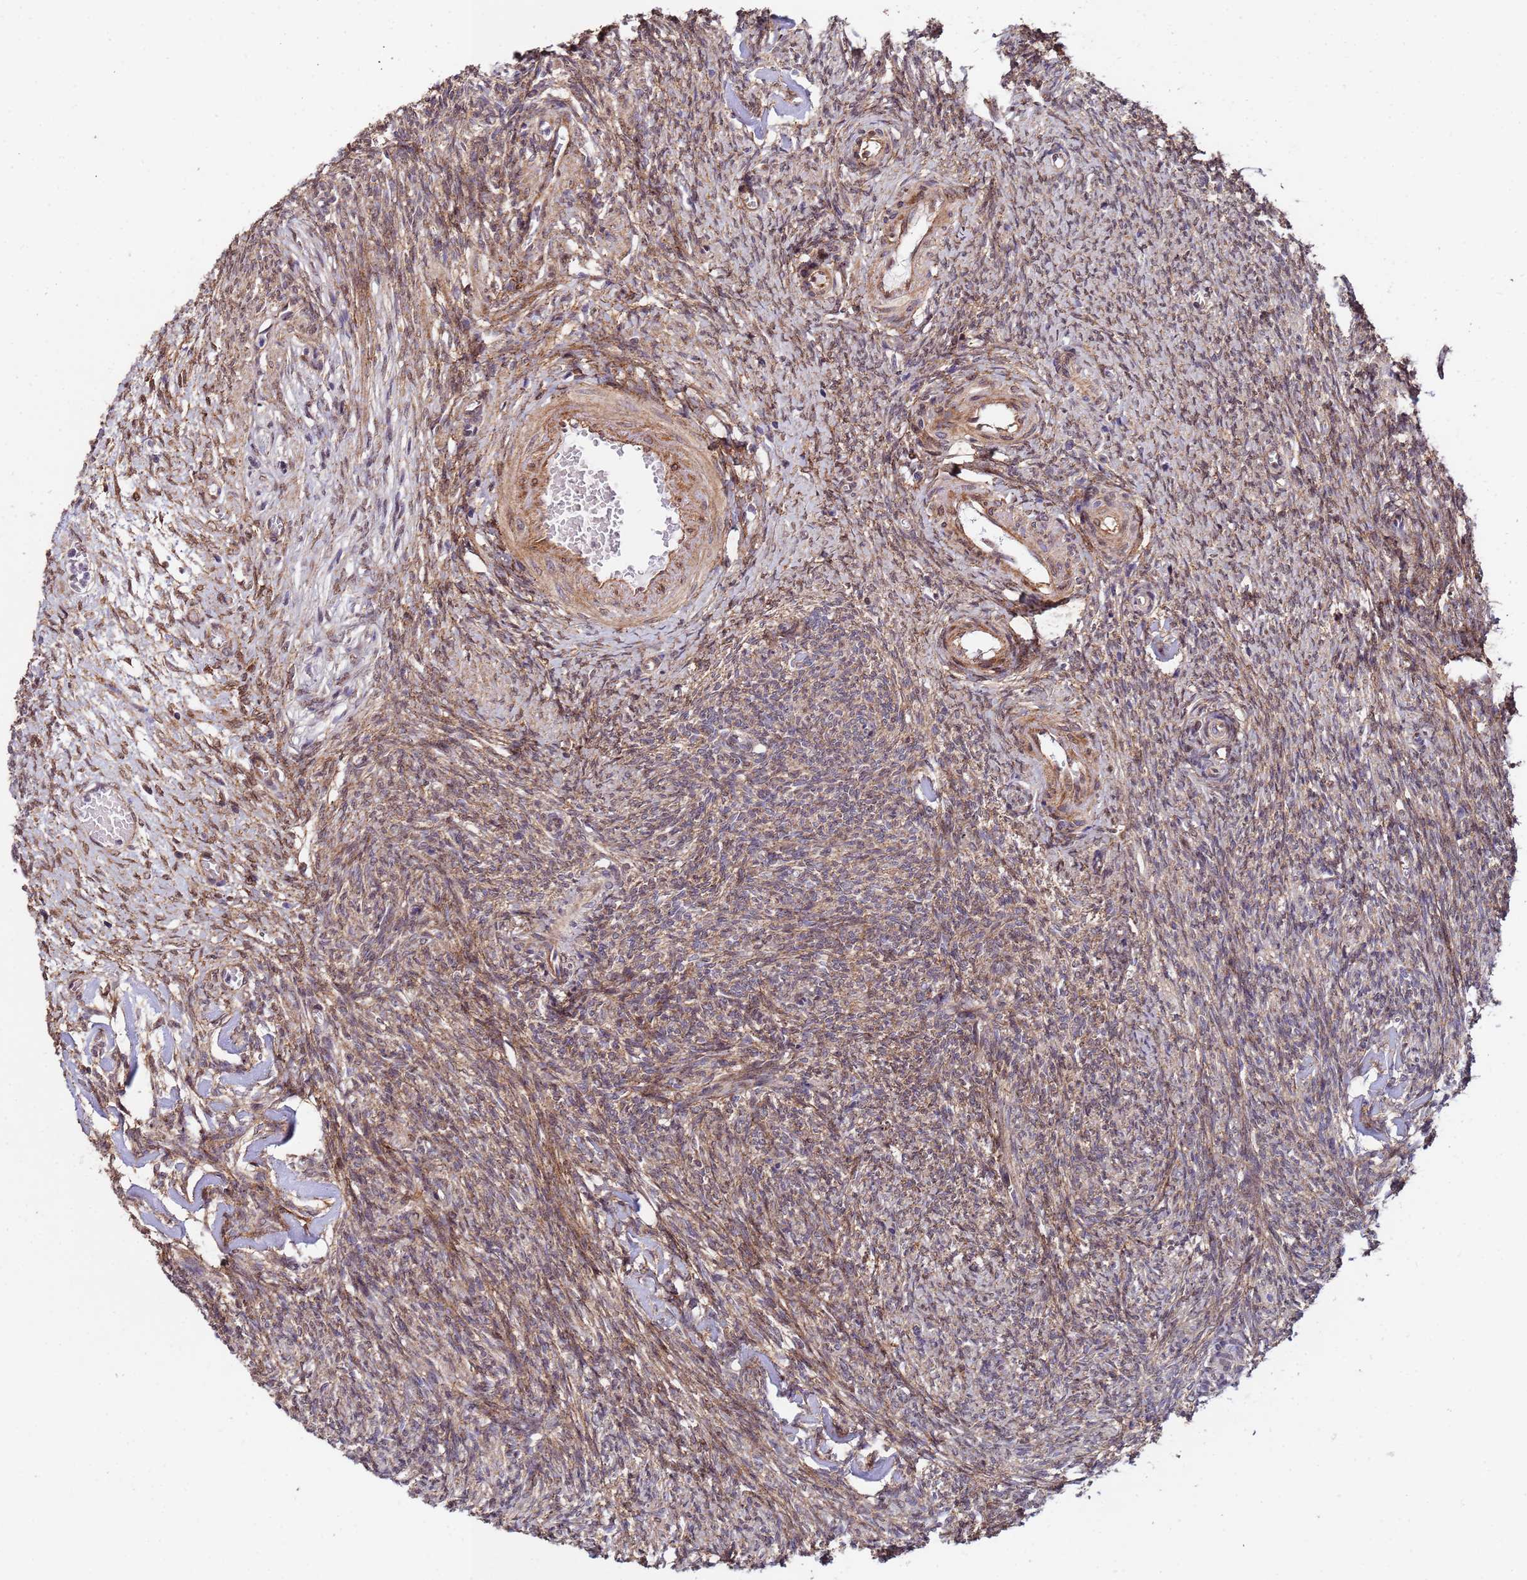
{"staining": {"intensity": "moderate", "quantity": "25%-75%", "location": "cytoplasmic/membranous,nuclear"}, "tissue": "ovary", "cell_type": "Ovarian stroma cells", "image_type": "normal", "snomed": [{"axis": "morphology", "description": "Normal tissue, NOS"}, {"axis": "topography", "description": "Ovary"}], "caption": "Protein expression analysis of normal human ovary reveals moderate cytoplasmic/membranous,nuclear expression in about 25%-75% of ovarian stroma cells. The protein is shown in brown color, while the nuclei are stained blue.", "gene": "TRIP6", "patient": {"sex": "female", "age": 44}}